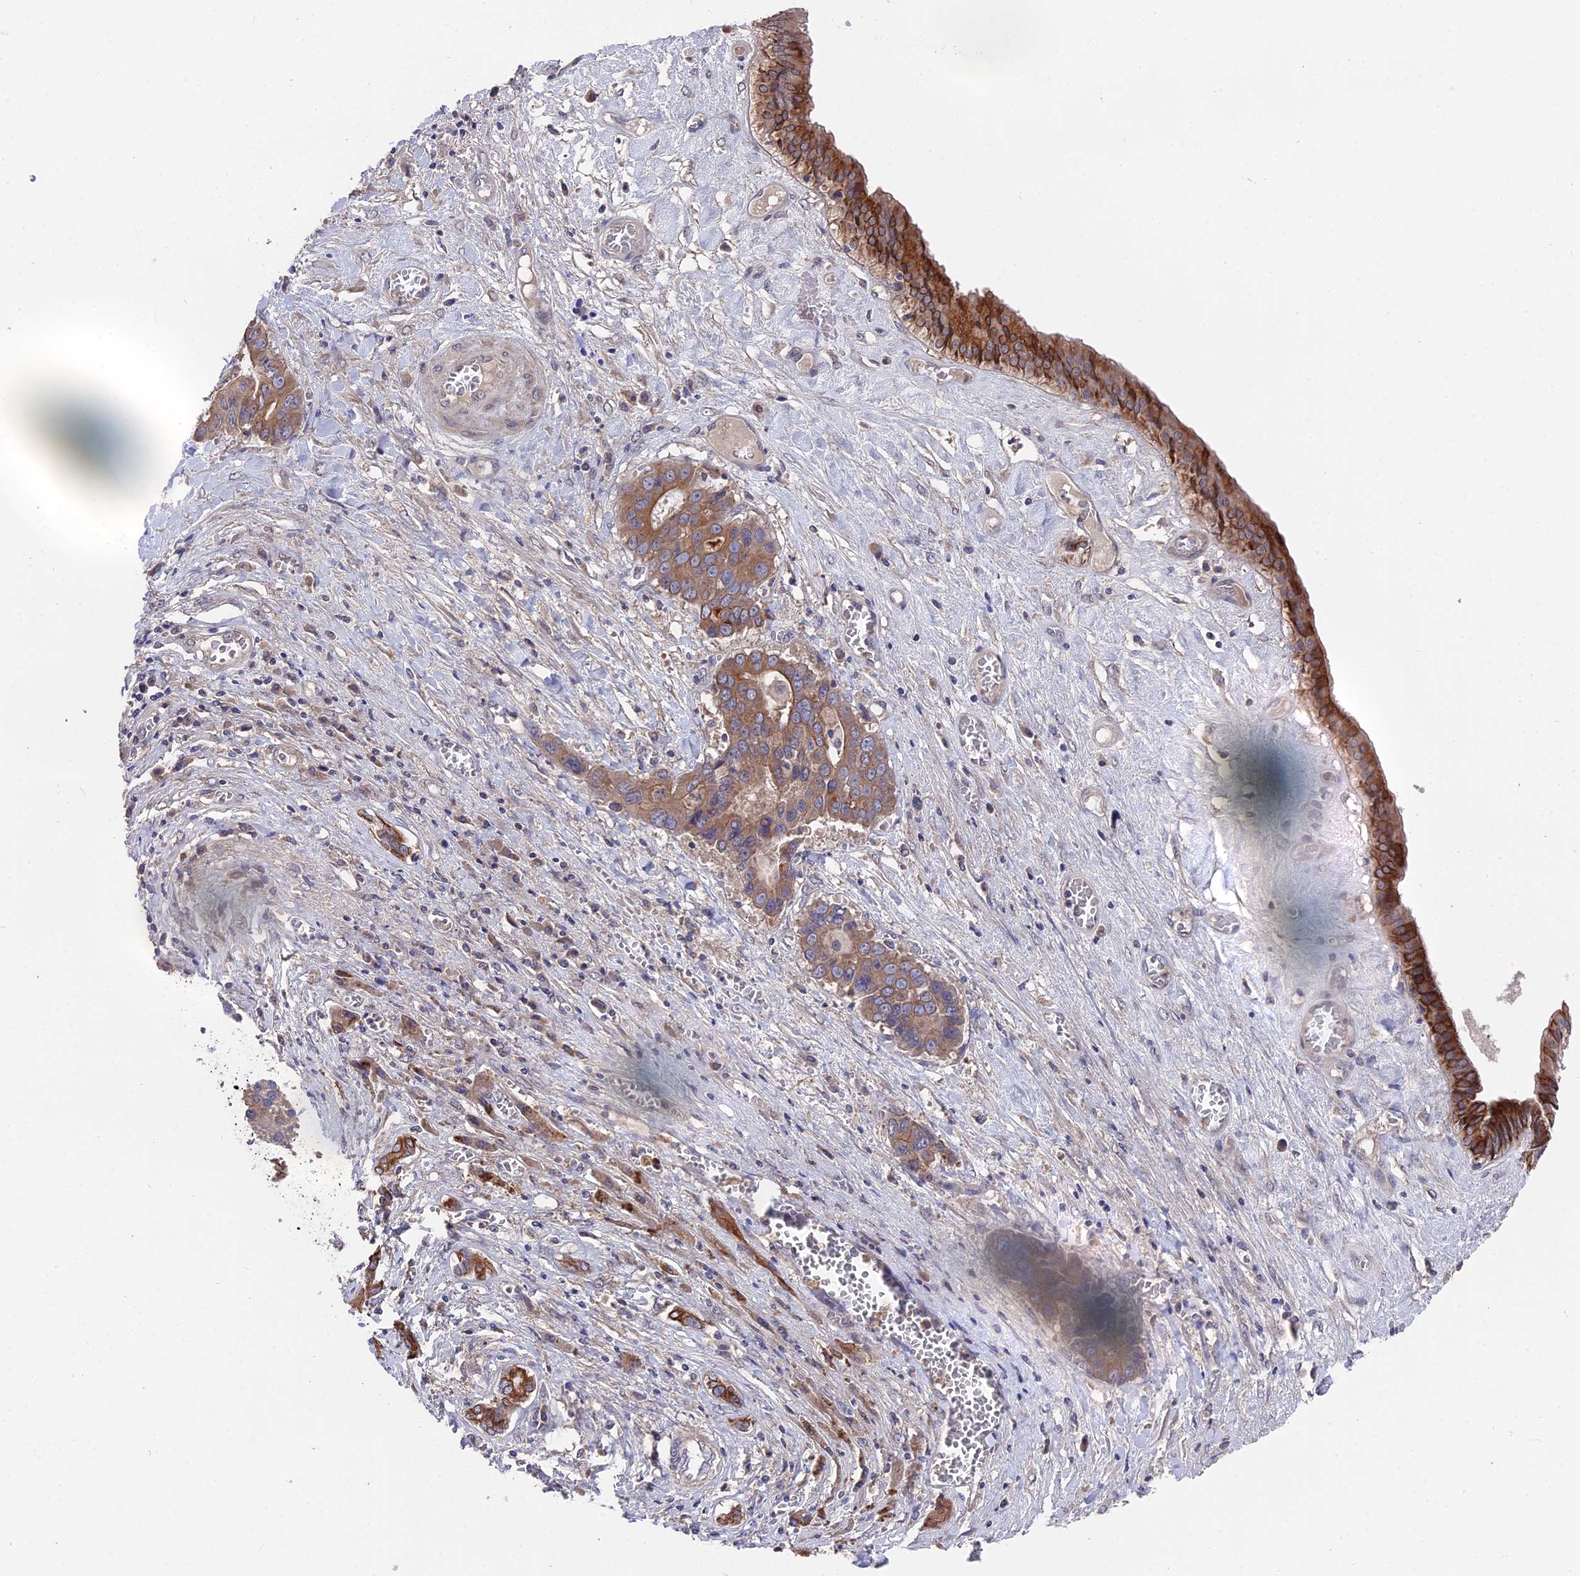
{"staining": {"intensity": "moderate", "quantity": ">75%", "location": "cytoplasmic/membranous"}, "tissue": "liver cancer", "cell_type": "Tumor cells", "image_type": "cancer", "snomed": [{"axis": "morphology", "description": "Cholangiocarcinoma"}, {"axis": "topography", "description": "Liver"}], "caption": "Immunohistochemistry image of human cholangiocarcinoma (liver) stained for a protein (brown), which displays medium levels of moderate cytoplasmic/membranous staining in about >75% of tumor cells.", "gene": "ZCCHC2", "patient": {"sex": "male", "age": 67}}